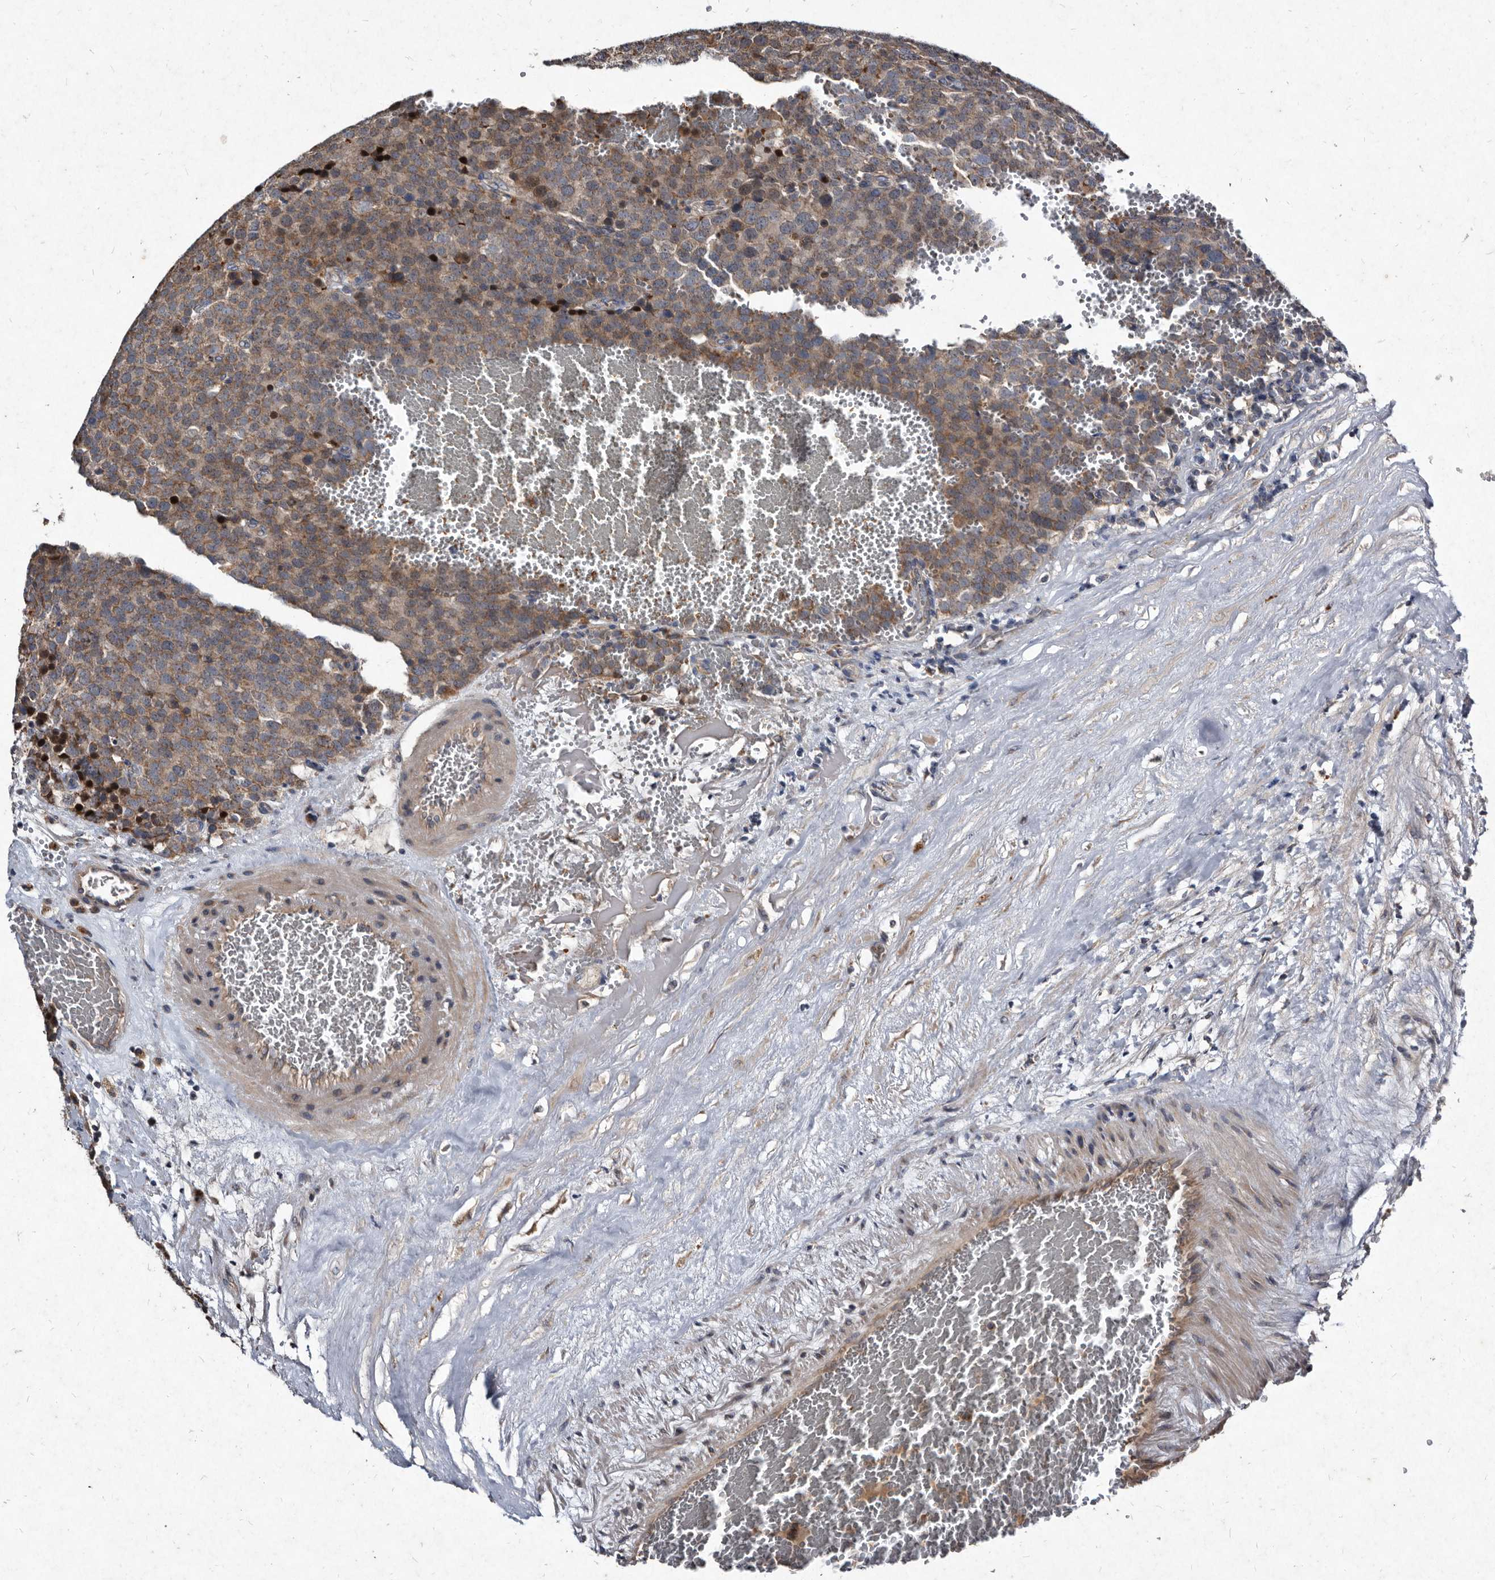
{"staining": {"intensity": "weak", "quantity": ">75%", "location": "cytoplasmic/membranous"}, "tissue": "testis cancer", "cell_type": "Tumor cells", "image_type": "cancer", "snomed": [{"axis": "morphology", "description": "Seminoma, NOS"}, {"axis": "topography", "description": "Testis"}], "caption": "The immunohistochemical stain shows weak cytoplasmic/membranous expression in tumor cells of testis seminoma tissue.", "gene": "YPEL3", "patient": {"sex": "male", "age": 71}}